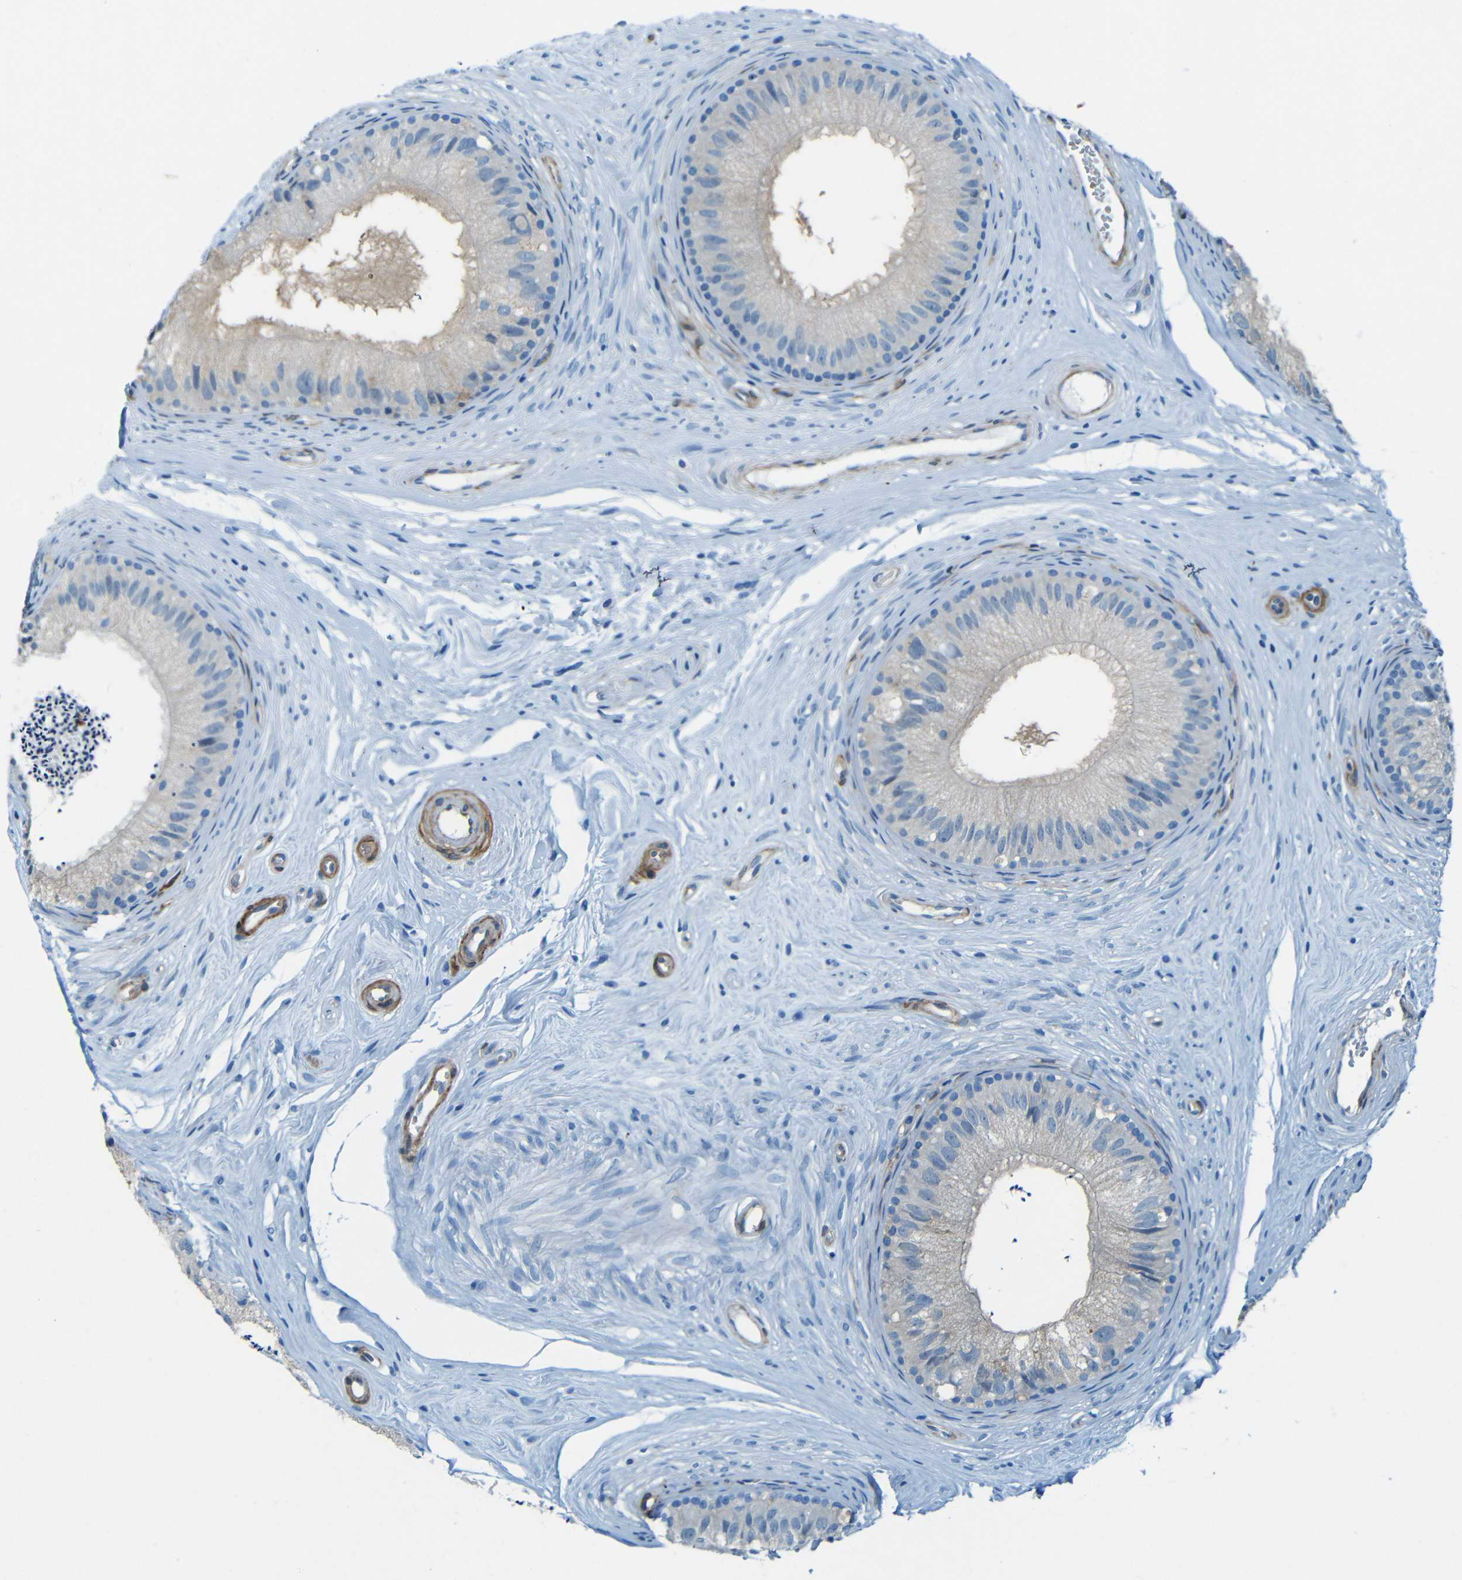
{"staining": {"intensity": "negative", "quantity": "none", "location": "none"}, "tissue": "epididymis", "cell_type": "Glandular cells", "image_type": "normal", "snomed": [{"axis": "morphology", "description": "Normal tissue, NOS"}, {"axis": "topography", "description": "Epididymis"}], "caption": "DAB immunohistochemical staining of benign human epididymis reveals no significant expression in glandular cells. (DAB (3,3'-diaminobenzidine) immunohistochemistry (IHC), high magnification).", "gene": "MAP2", "patient": {"sex": "male", "age": 56}}